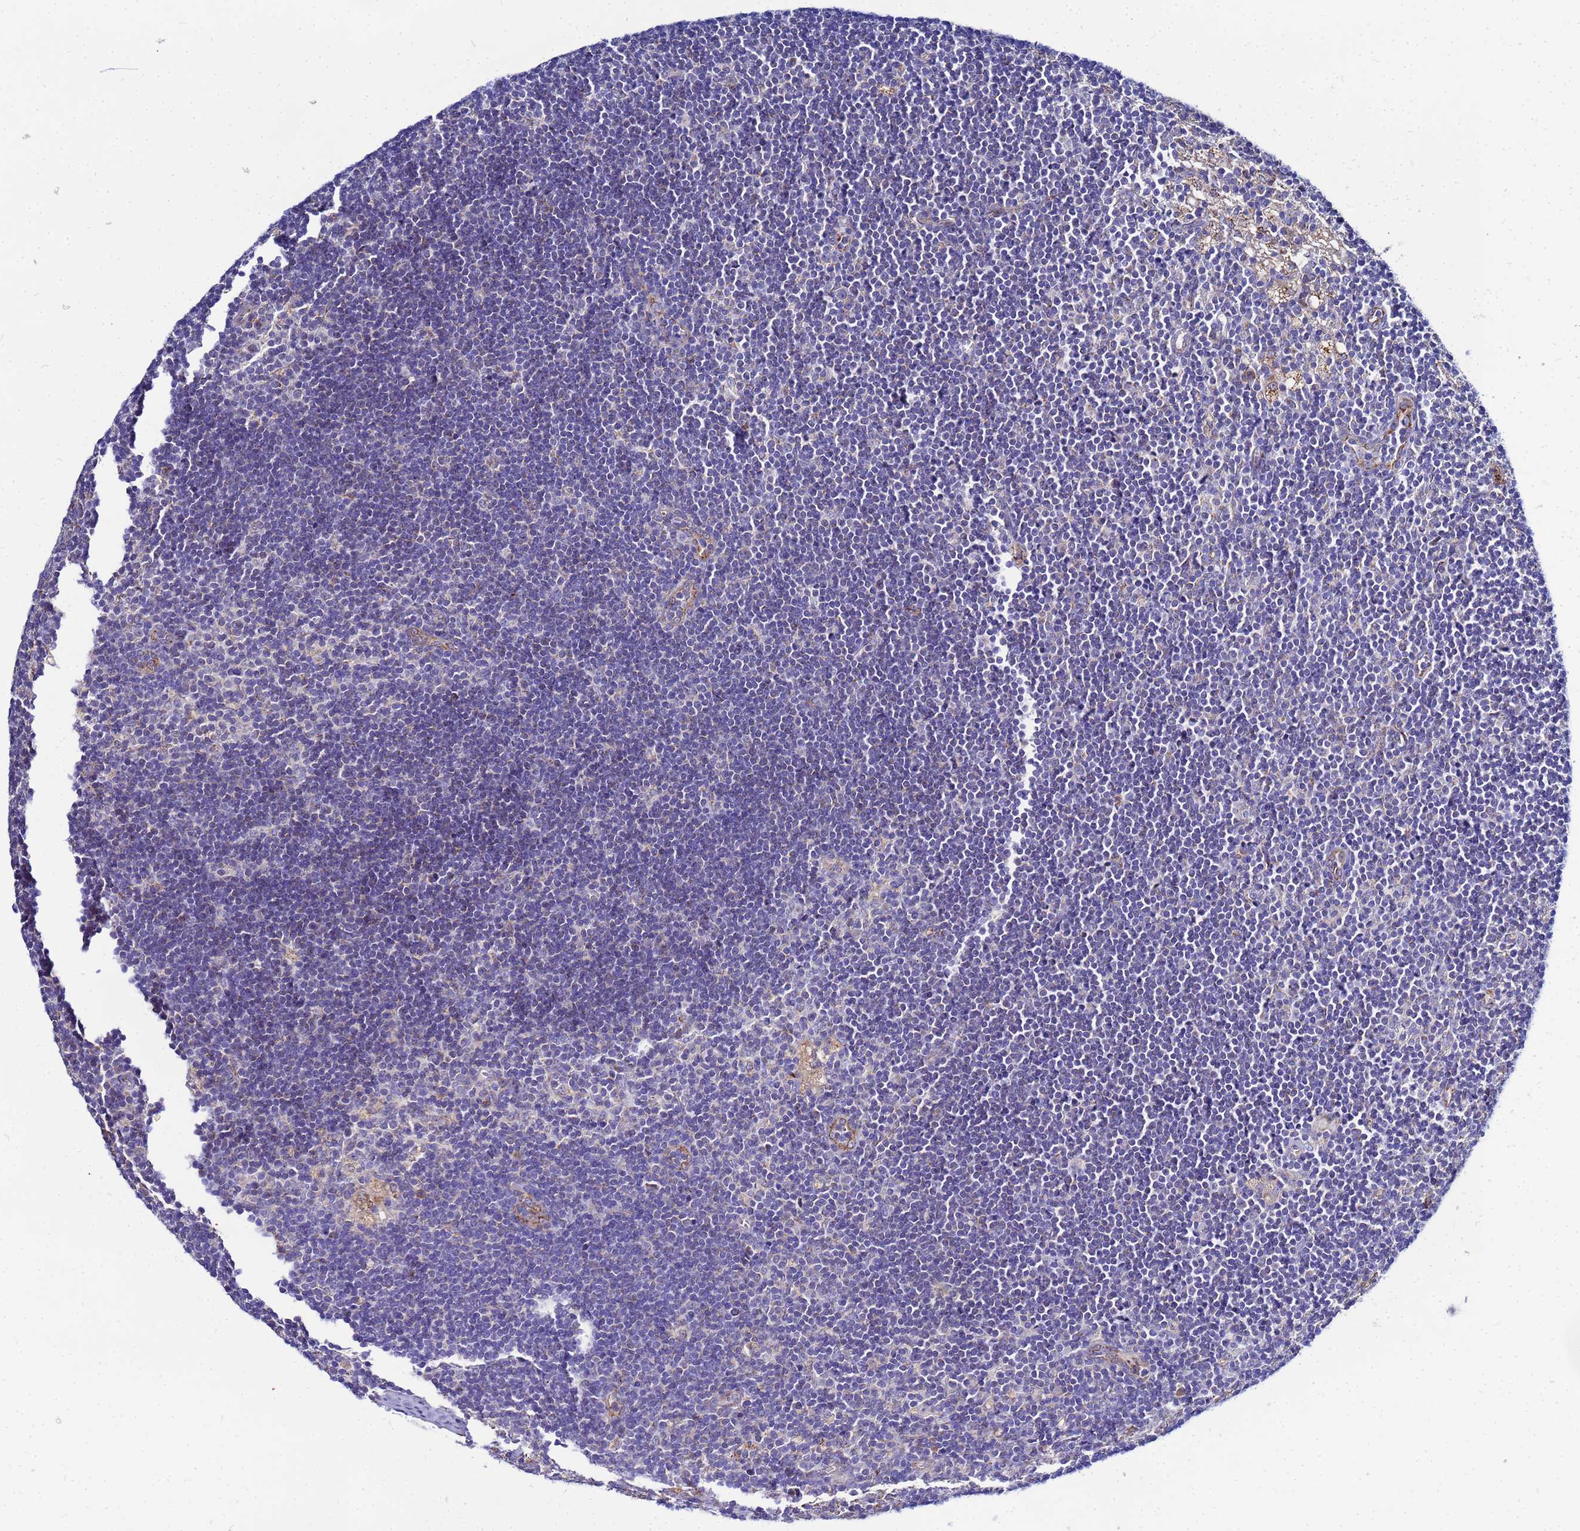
{"staining": {"intensity": "negative", "quantity": "none", "location": "none"}, "tissue": "lymph node", "cell_type": "Germinal center cells", "image_type": "normal", "snomed": [{"axis": "morphology", "description": "Normal tissue, NOS"}, {"axis": "topography", "description": "Lymph node"}], "caption": "The photomicrograph shows no staining of germinal center cells in benign lymph node. (DAB immunohistochemistry with hematoxylin counter stain).", "gene": "FAHD2A", "patient": {"sex": "male", "age": 24}}